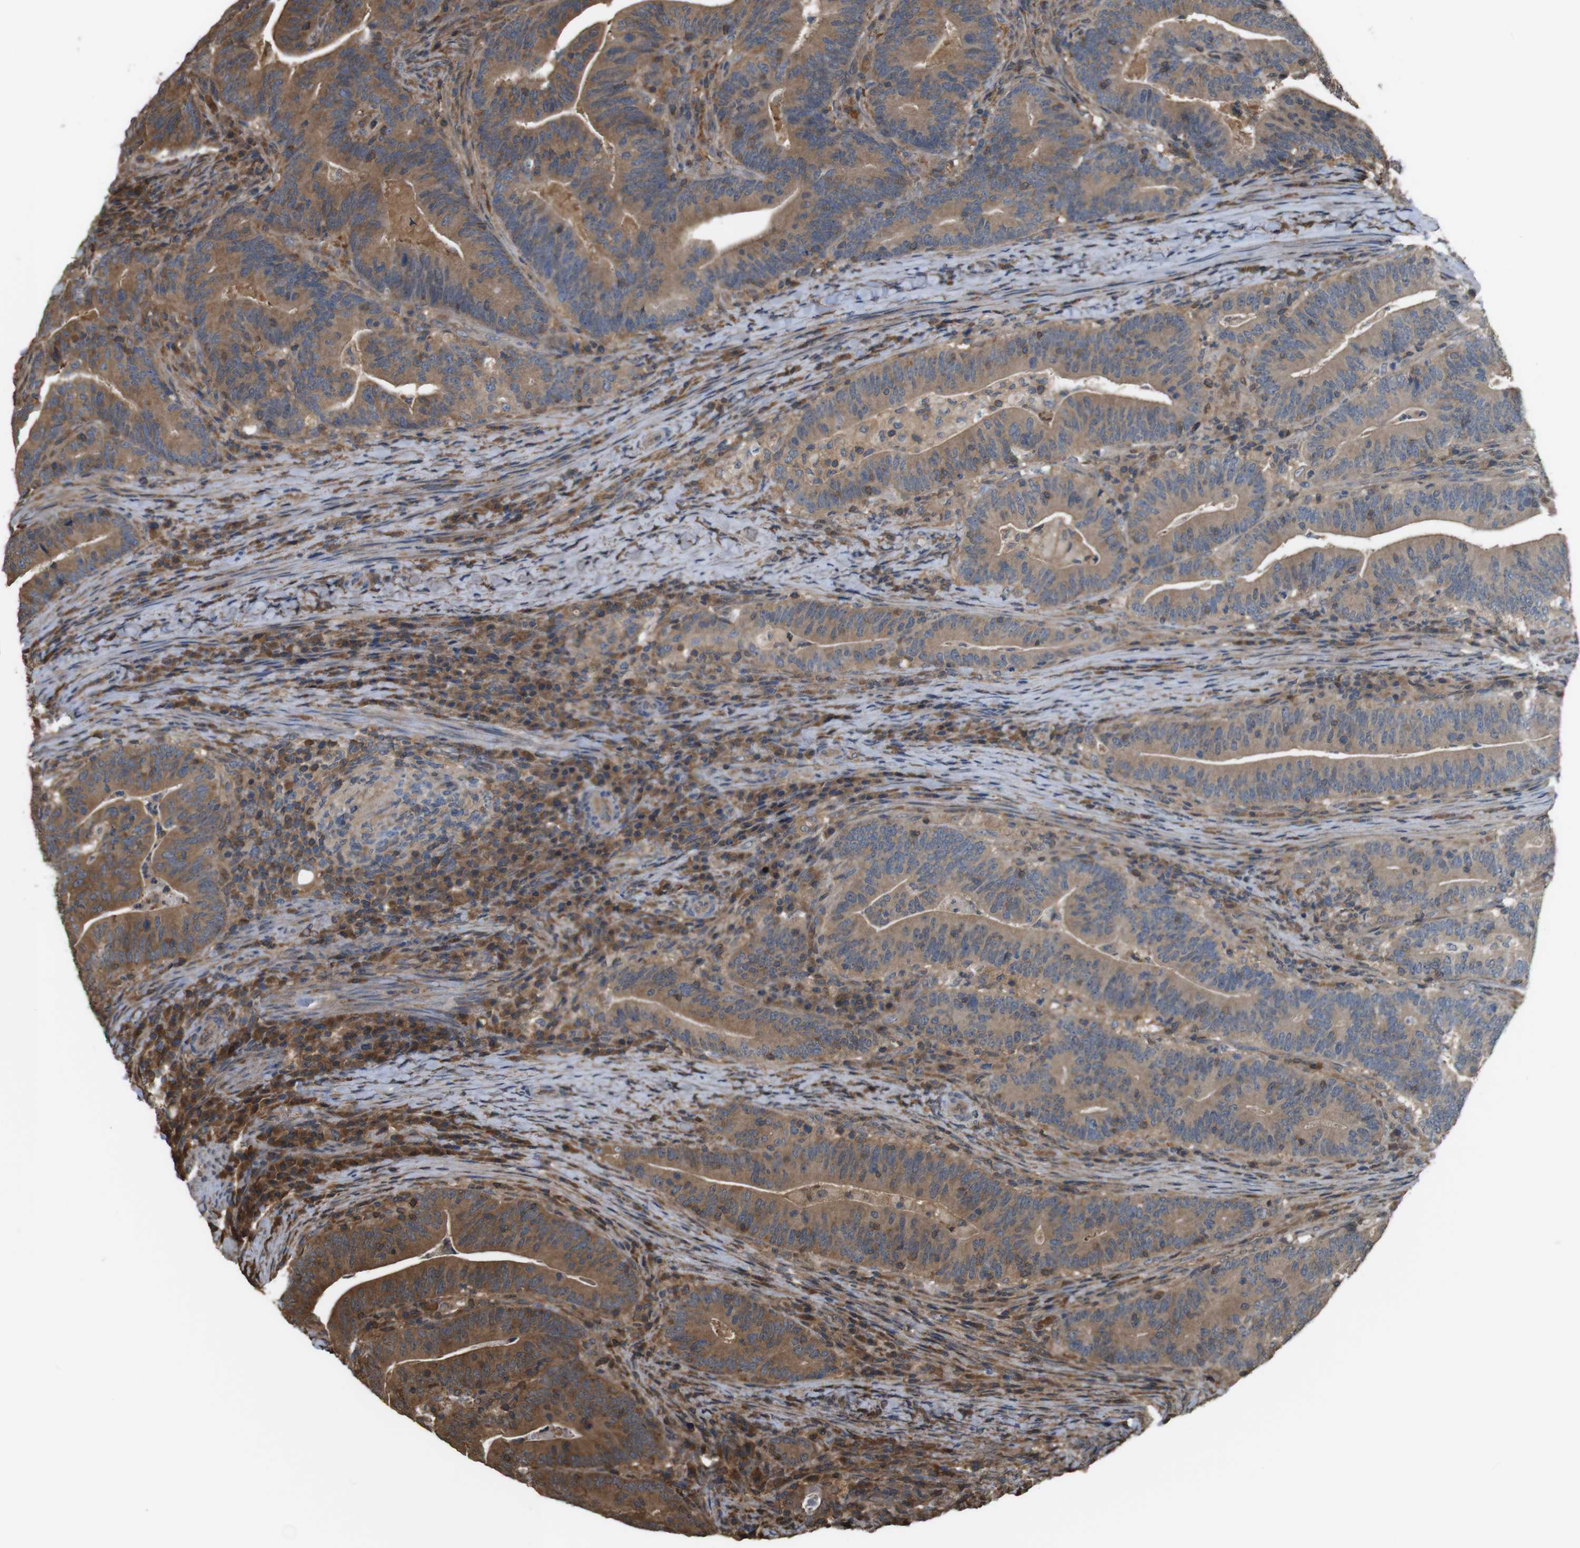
{"staining": {"intensity": "moderate", "quantity": ">75%", "location": "cytoplasmic/membranous"}, "tissue": "colorectal cancer", "cell_type": "Tumor cells", "image_type": "cancer", "snomed": [{"axis": "morphology", "description": "Normal tissue, NOS"}, {"axis": "morphology", "description": "Adenocarcinoma, NOS"}, {"axis": "topography", "description": "Colon"}], "caption": "DAB (3,3'-diaminobenzidine) immunohistochemical staining of human colorectal adenocarcinoma reveals moderate cytoplasmic/membranous protein expression in approximately >75% of tumor cells.", "gene": "ARHGDIA", "patient": {"sex": "female", "age": 66}}